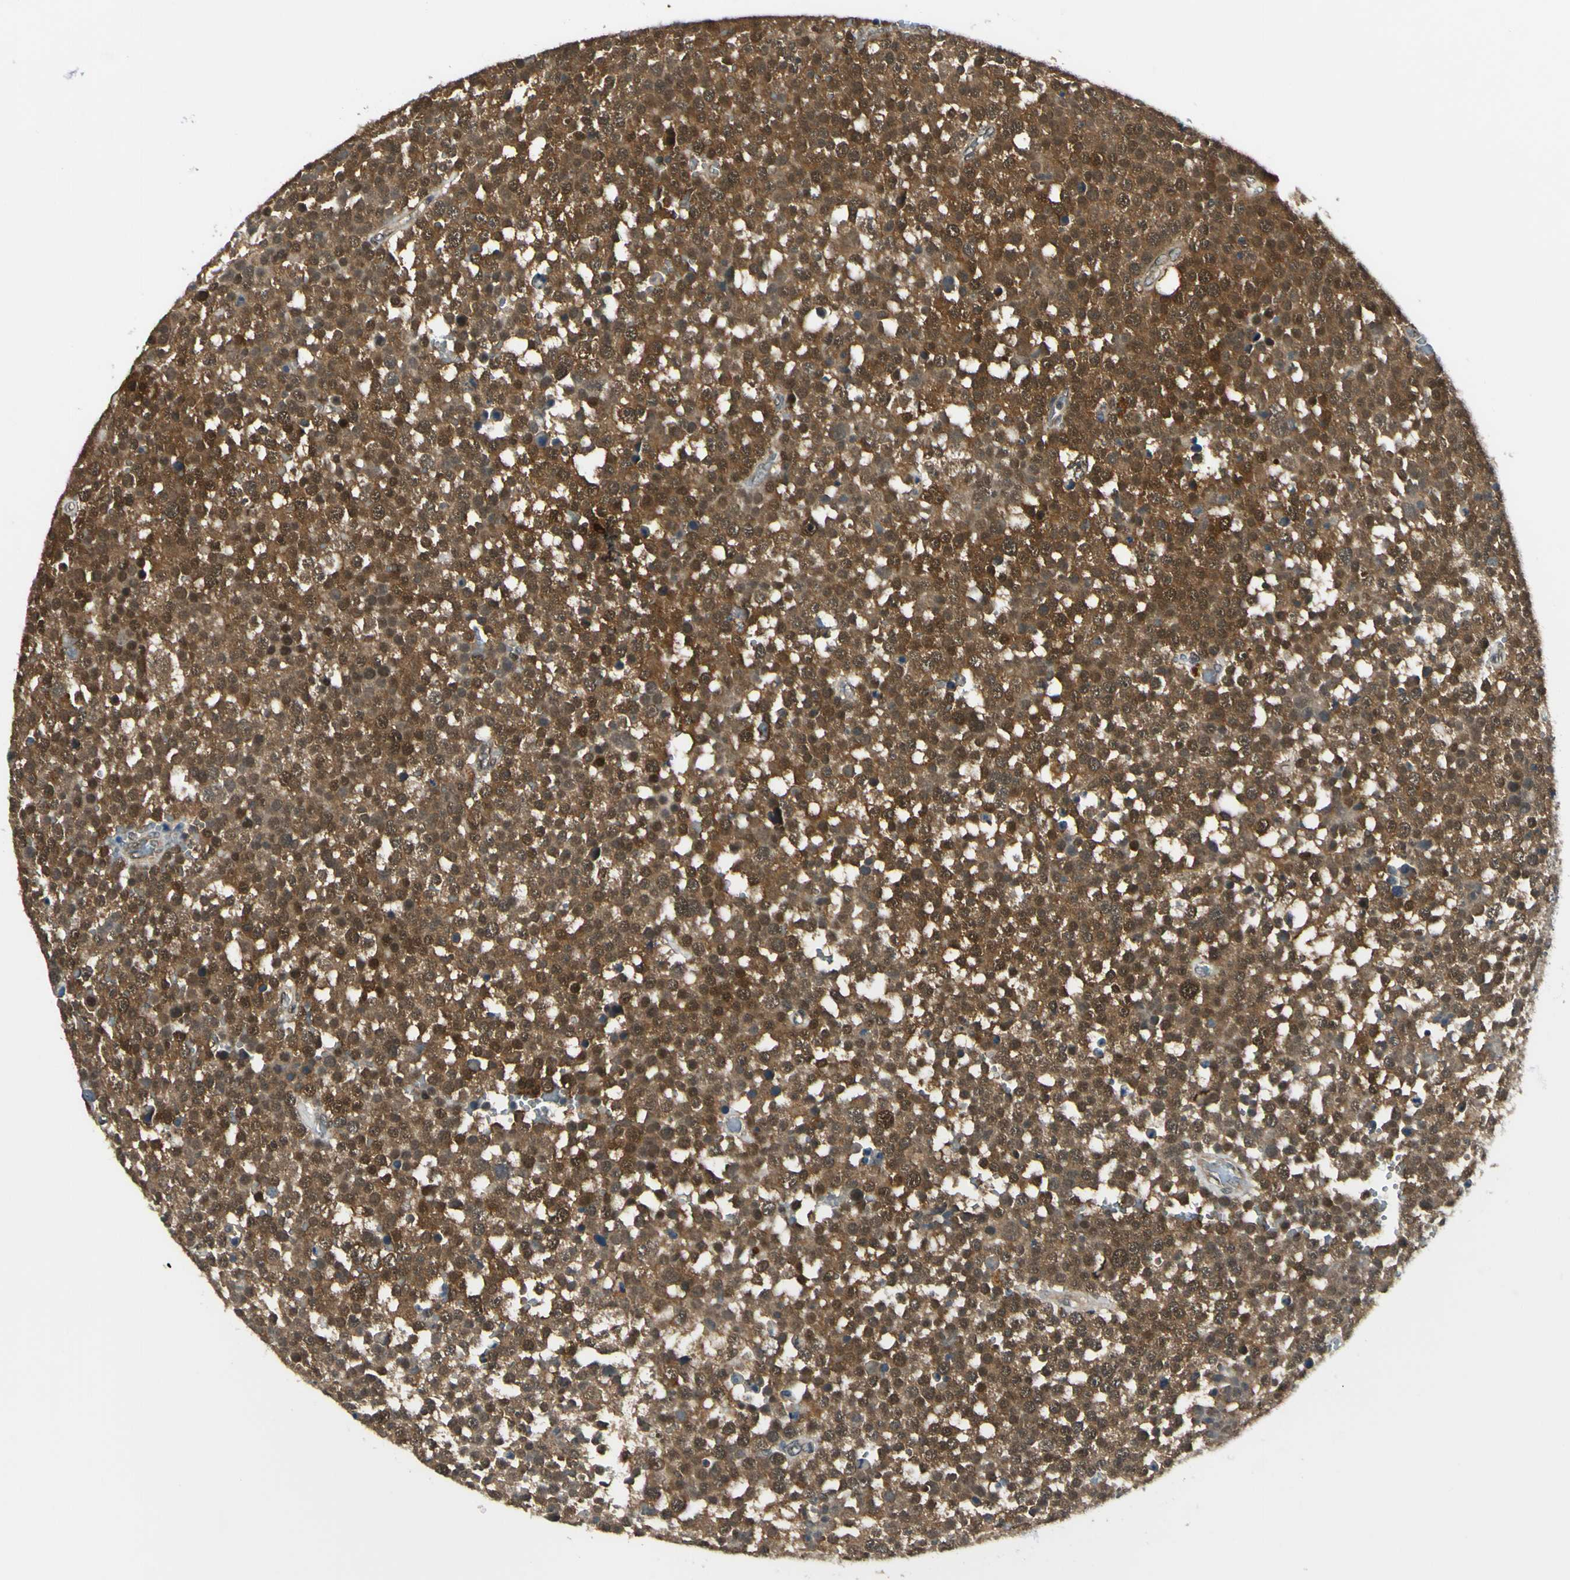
{"staining": {"intensity": "moderate", "quantity": ">75%", "location": "cytoplasmic/membranous,nuclear"}, "tissue": "testis cancer", "cell_type": "Tumor cells", "image_type": "cancer", "snomed": [{"axis": "morphology", "description": "Seminoma, NOS"}, {"axis": "topography", "description": "Testis"}], "caption": "Testis seminoma was stained to show a protein in brown. There is medium levels of moderate cytoplasmic/membranous and nuclear positivity in about >75% of tumor cells.", "gene": "PSMD5", "patient": {"sex": "male", "age": 71}}